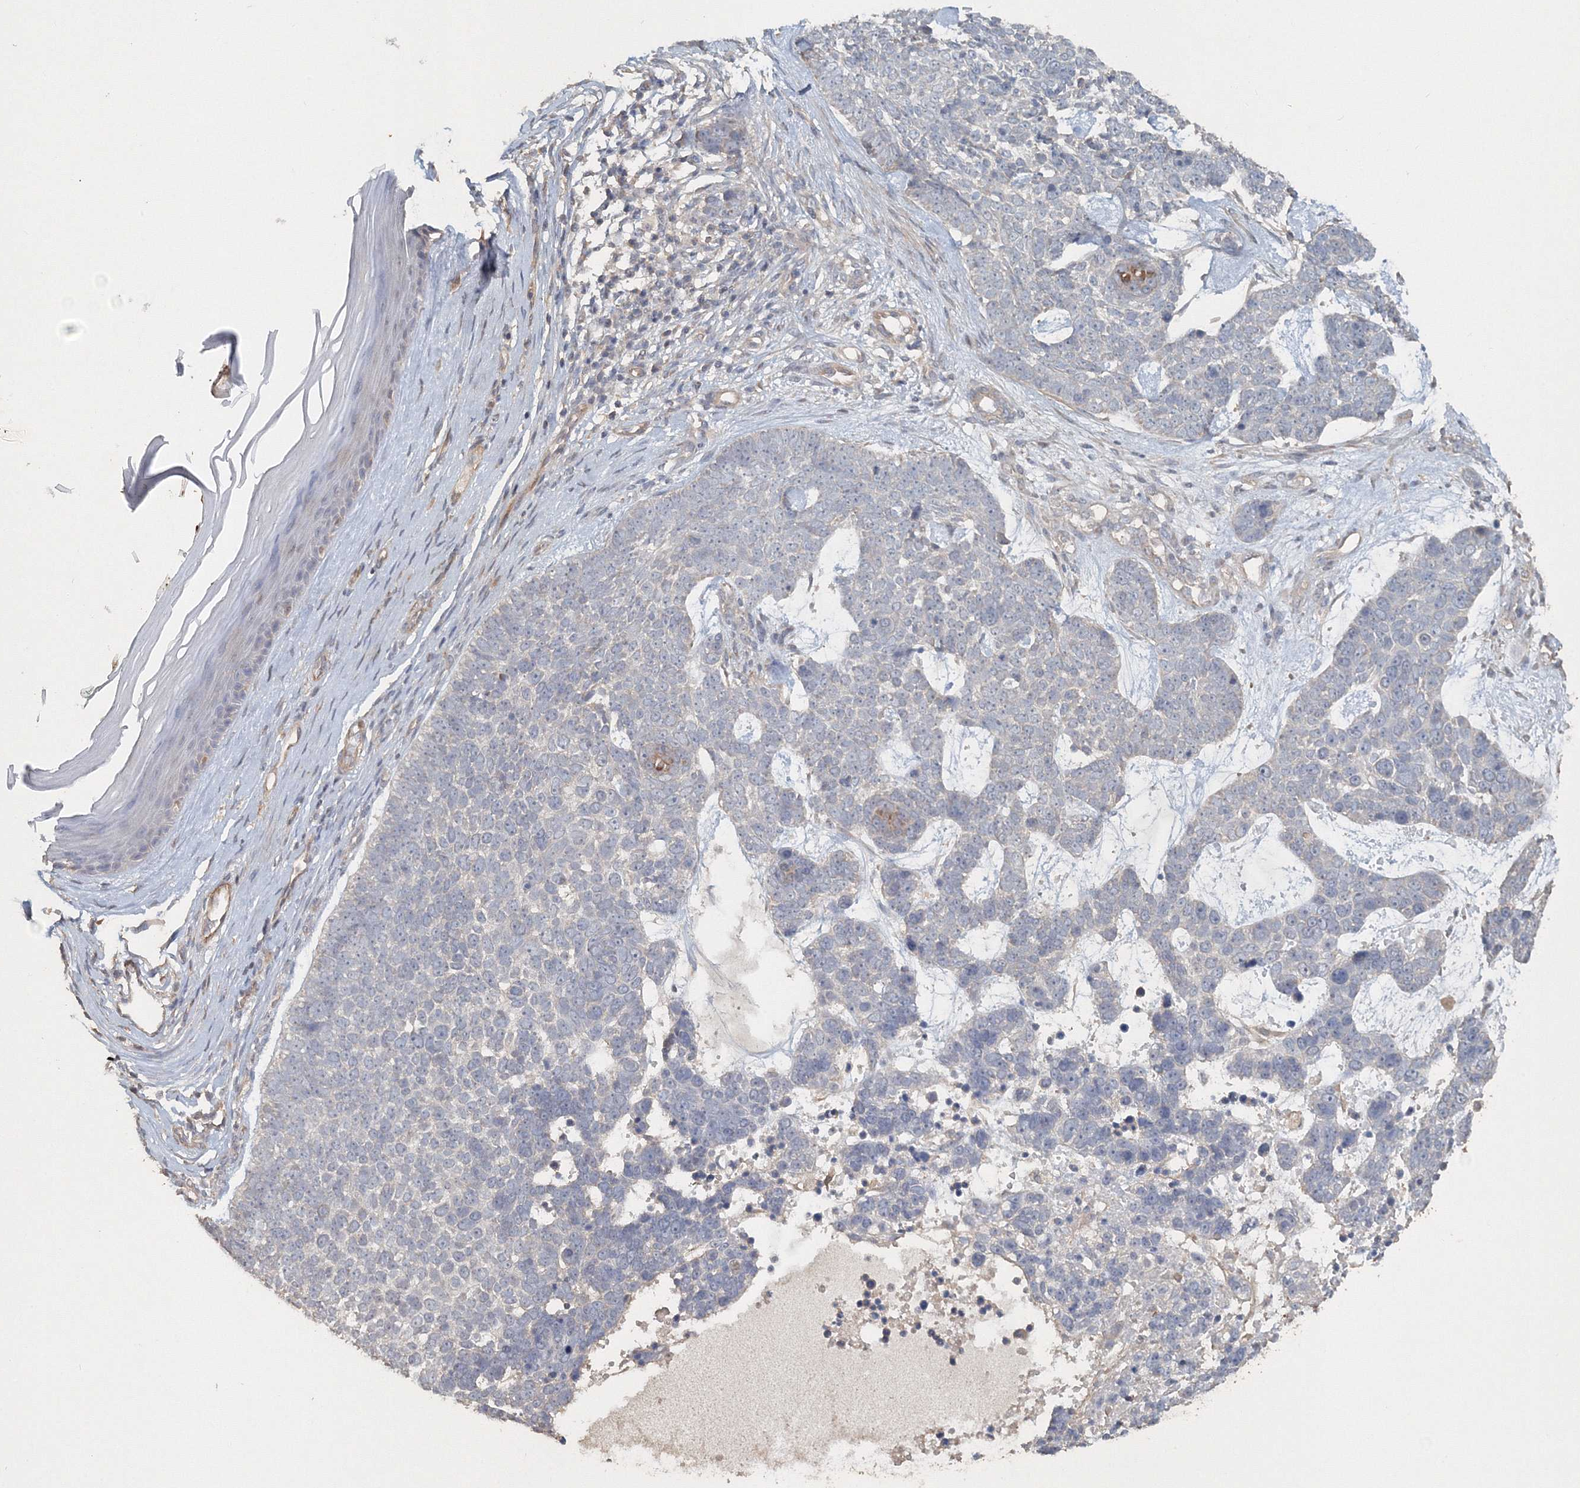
{"staining": {"intensity": "negative", "quantity": "none", "location": "none"}, "tissue": "skin cancer", "cell_type": "Tumor cells", "image_type": "cancer", "snomed": [{"axis": "morphology", "description": "Basal cell carcinoma"}, {"axis": "topography", "description": "Skin"}], "caption": "Skin cancer was stained to show a protein in brown. There is no significant expression in tumor cells.", "gene": "NALF2", "patient": {"sex": "female", "age": 81}}